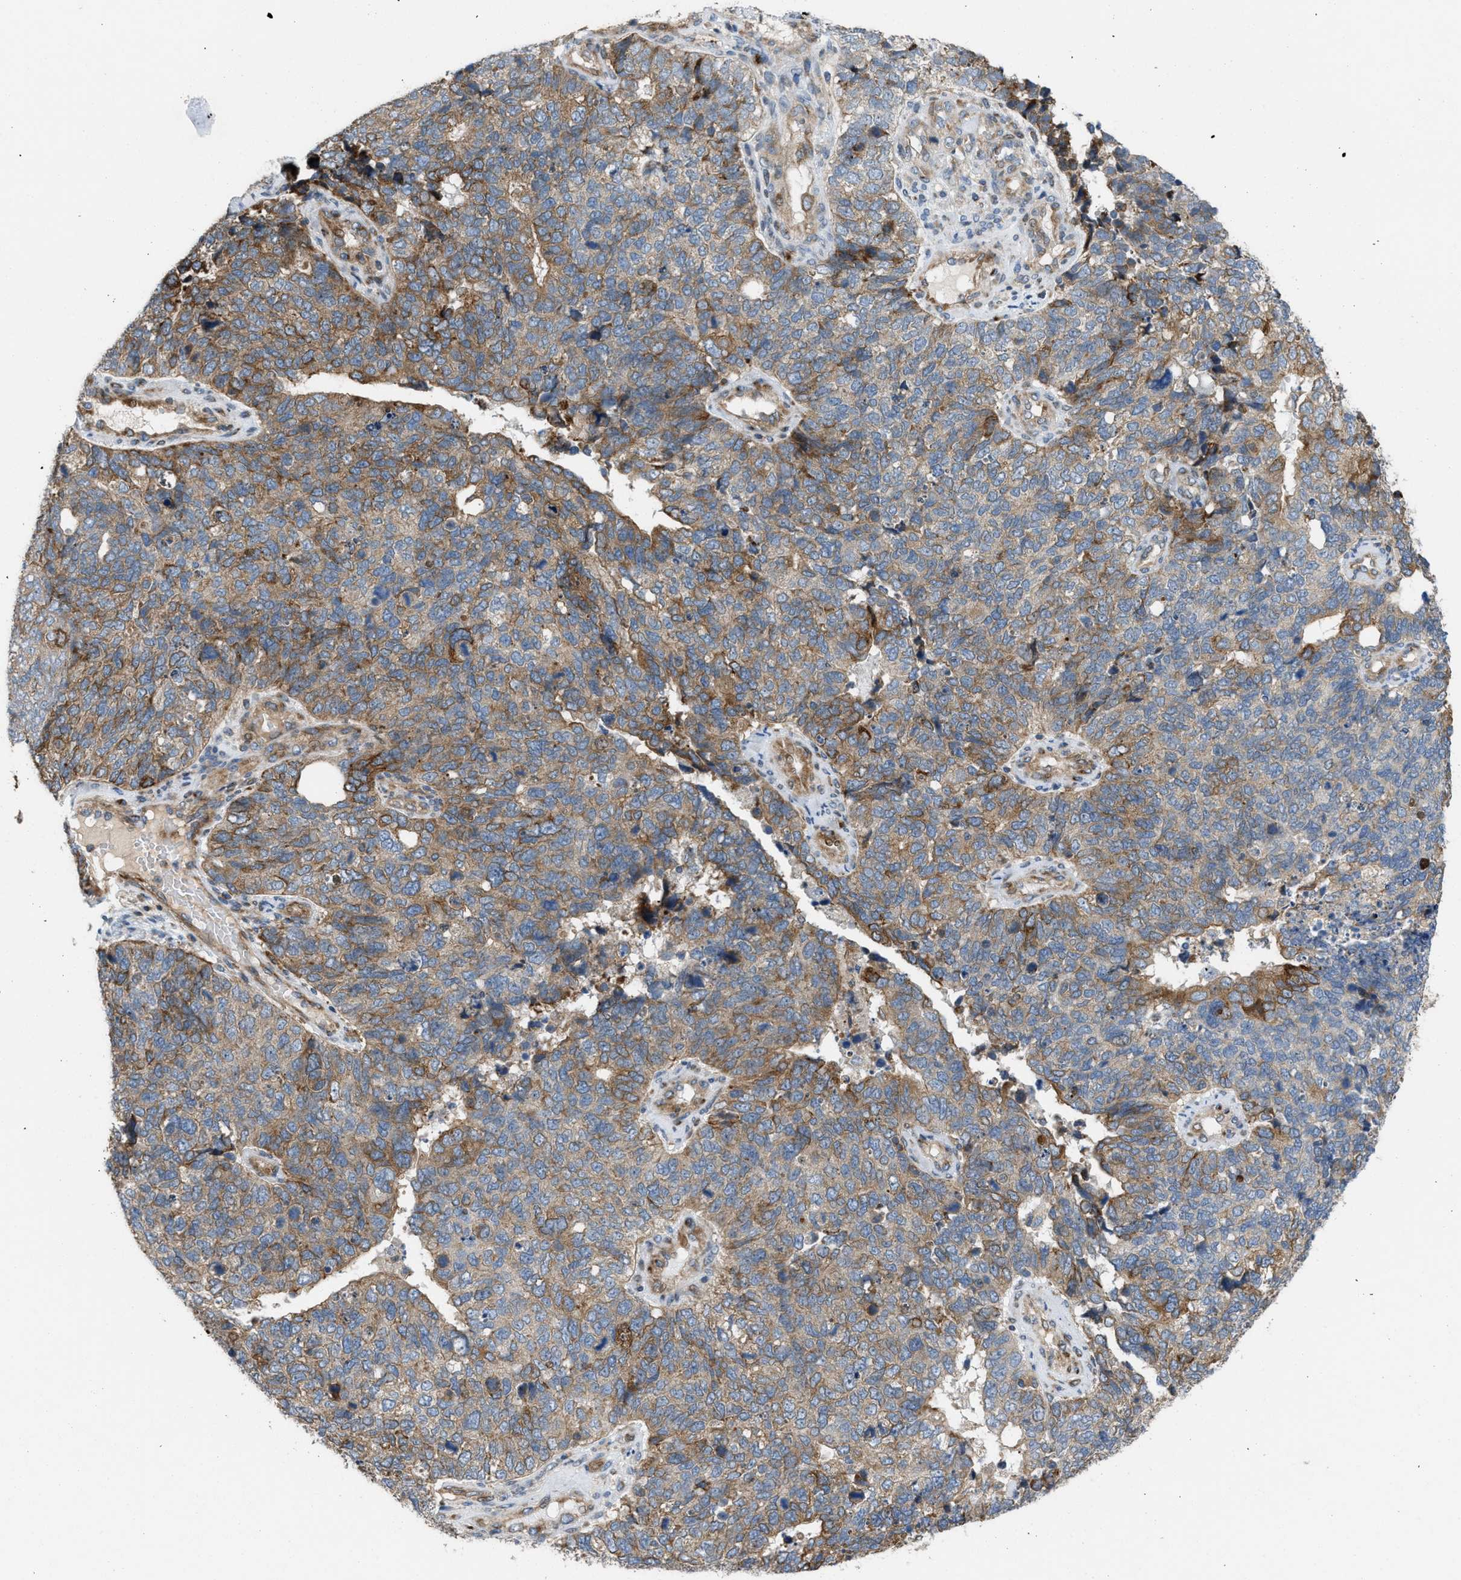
{"staining": {"intensity": "moderate", "quantity": "25%-75%", "location": "cytoplasmic/membranous"}, "tissue": "cervical cancer", "cell_type": "Tumor cells", "image_type": "cancer", "snomed": [{"axis": "morphology", "description": "Squamous cell carcinoma, NOS"}, {"axis": "topography", "description": "Cervix"}], "caption": "IHC of cervical squamous cell carcinoma shows medium levels of moderate cytoplasmic/membranous staining in about 25%-75% of tumor cells.", "gene": "DIPK1A", "patient": {"sex": "female", "age": 63}}